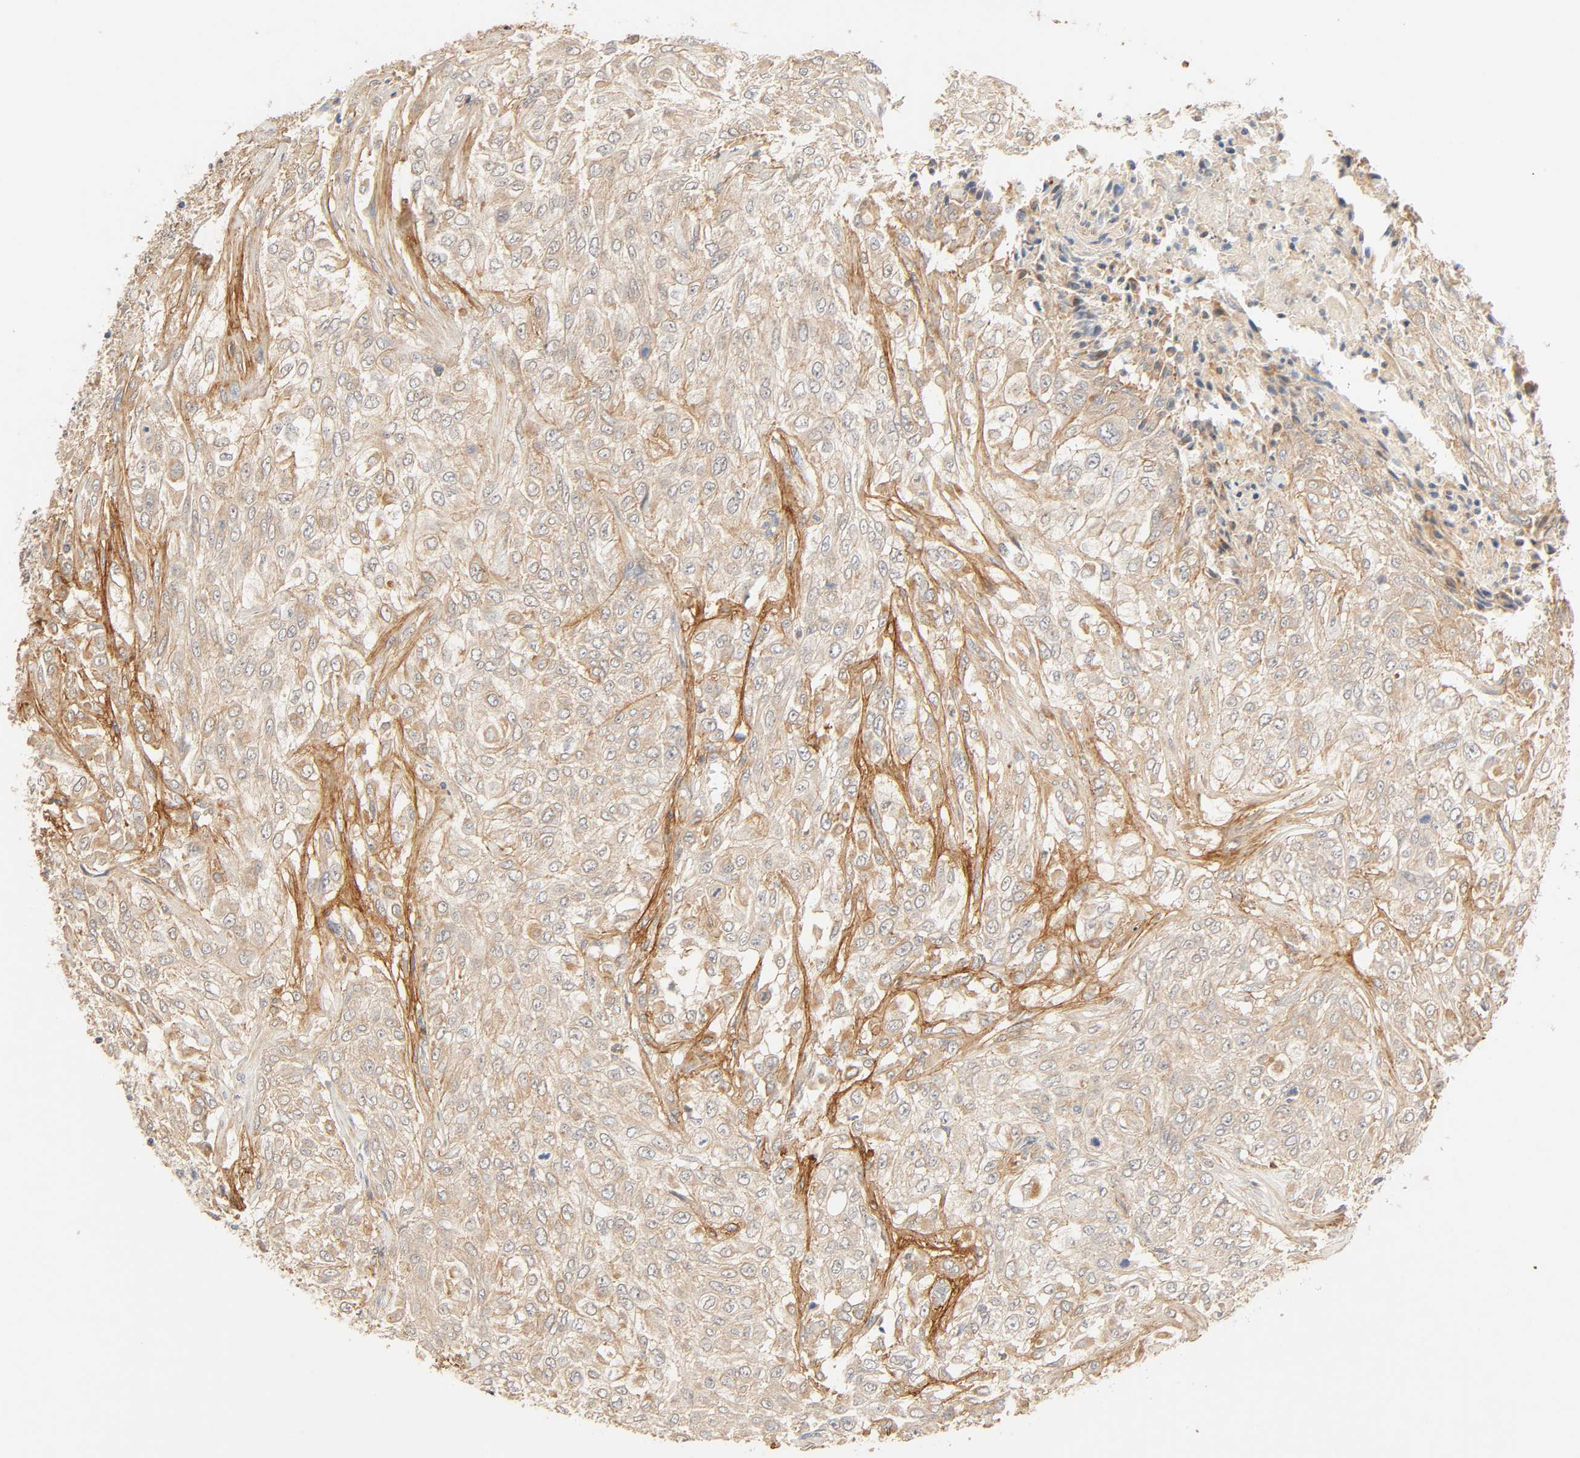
{"staining": {"intensity": "weak", "quantity": ">75%", "location": "cytoplasmic/membranous"}, "tissue": "urothelial cancer", "cell_type": "Tumor cells", "image_type": "cancer", "snomed": [{"axis": "morphology", "description": "Urothelial carcinoma, High grade"}, {"axis": "topography", "description": "Urinary bladder"}], "caption": "The image exhibits immunohistochemical staining of urothelial carcinoma (high-grade). There is weak cytoplasmic/membranous positivity is seen in about >75% of tumor cells.", "gene": "CACNA1G", "patient": {"sex": "male", "age": 57}}